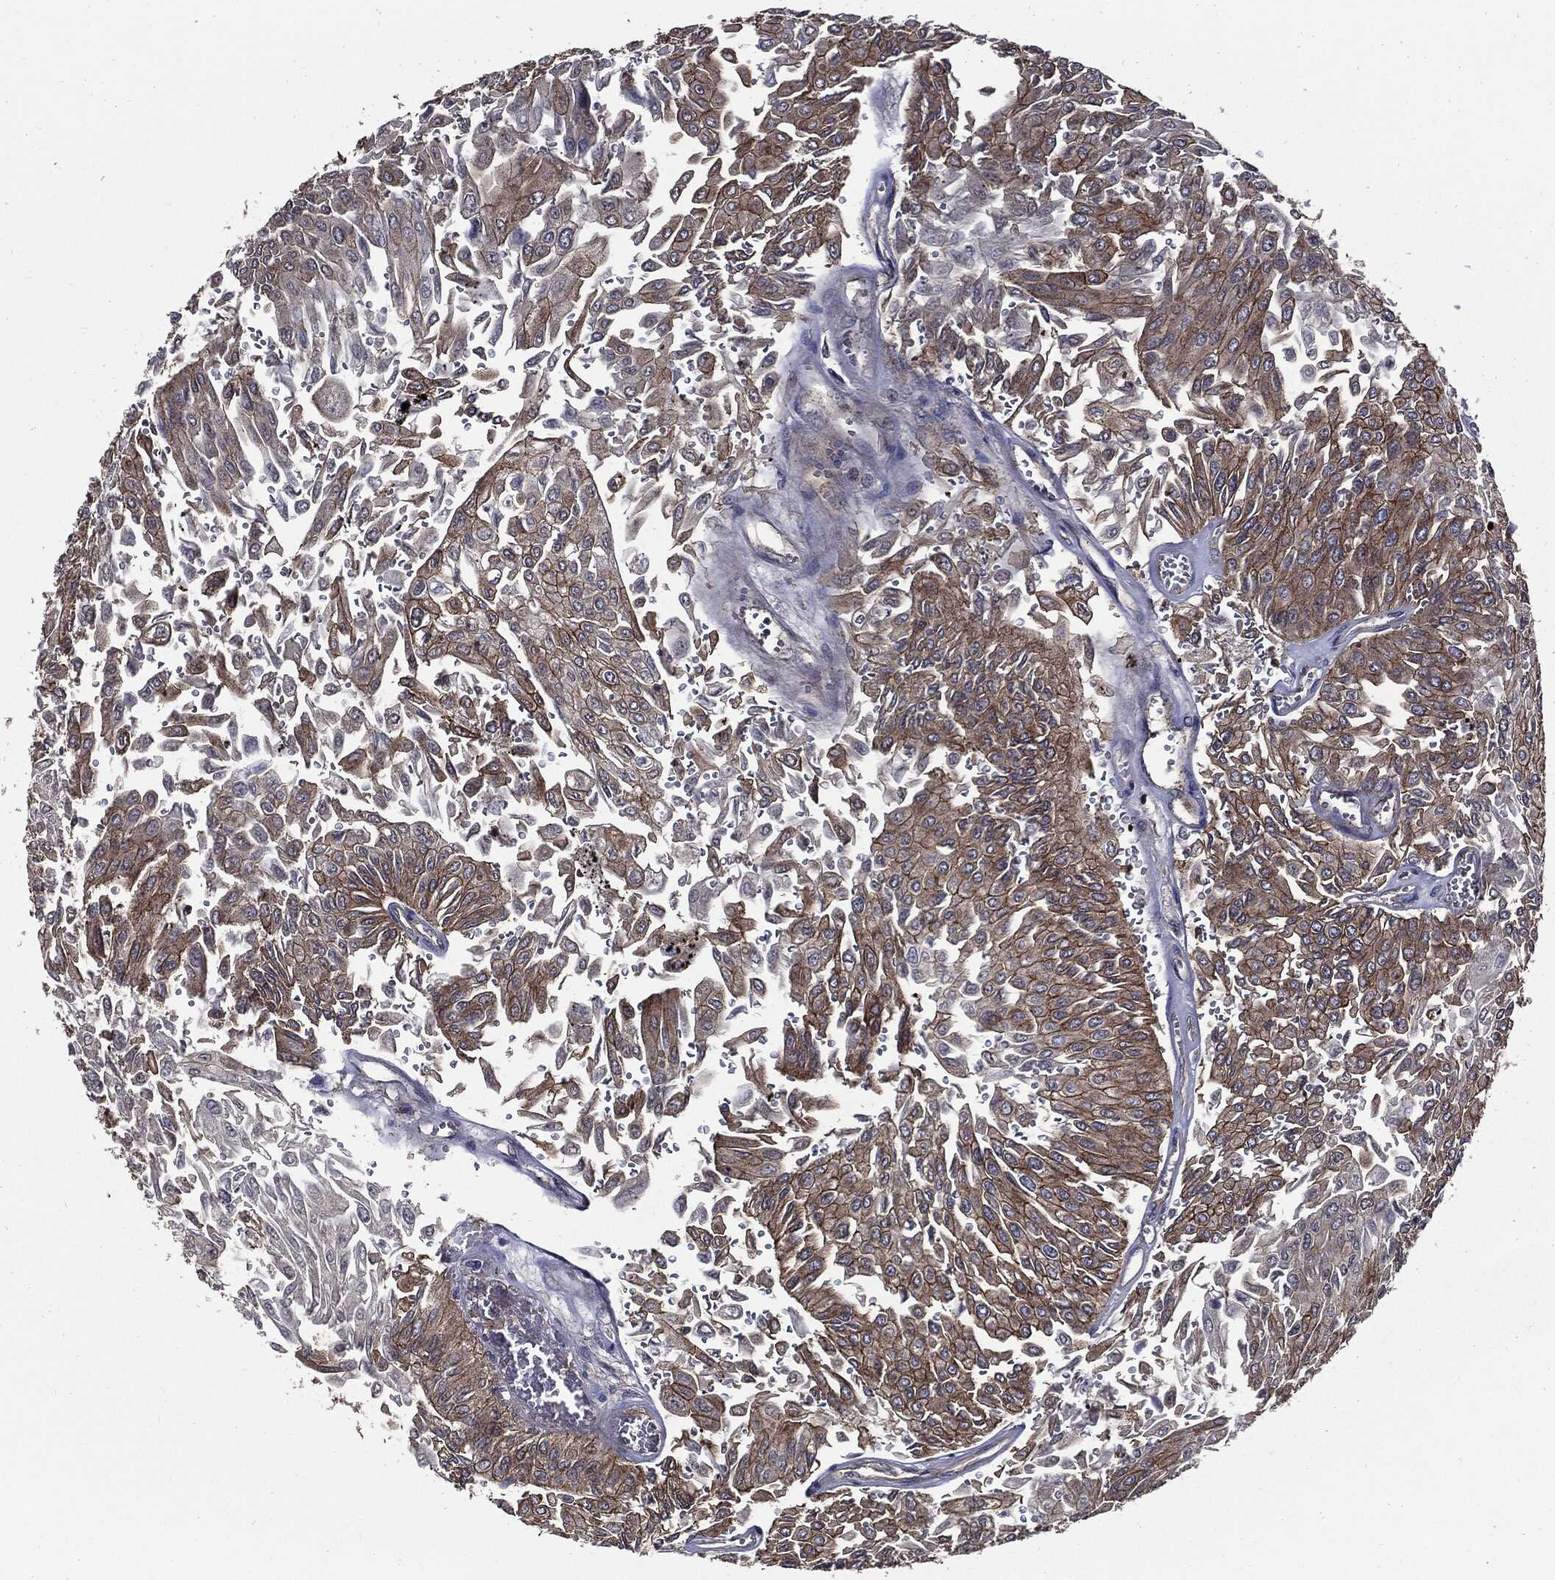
{"staining": {"intensity": "moderate", "quantity": "25%-75%", "location": "cytoplasmic/membranous"}, "tissue": "urothelial cancer", "cell_type": "Tumor cells", "image_type": "cancer", "snomed": [{"axis": "morphology", "description": "Urothelial carcinoma, Low grade"}, {"axis": "topography", "description": "Urinary bladder"}], "caption": "Low-grade urothelial carcinoma stained for a protein displays moderate cytoplasmic/membranous positivity in tumor cells.", "gene": "PDCD6IP", "patient": {"sex": "male", "age": 67}}